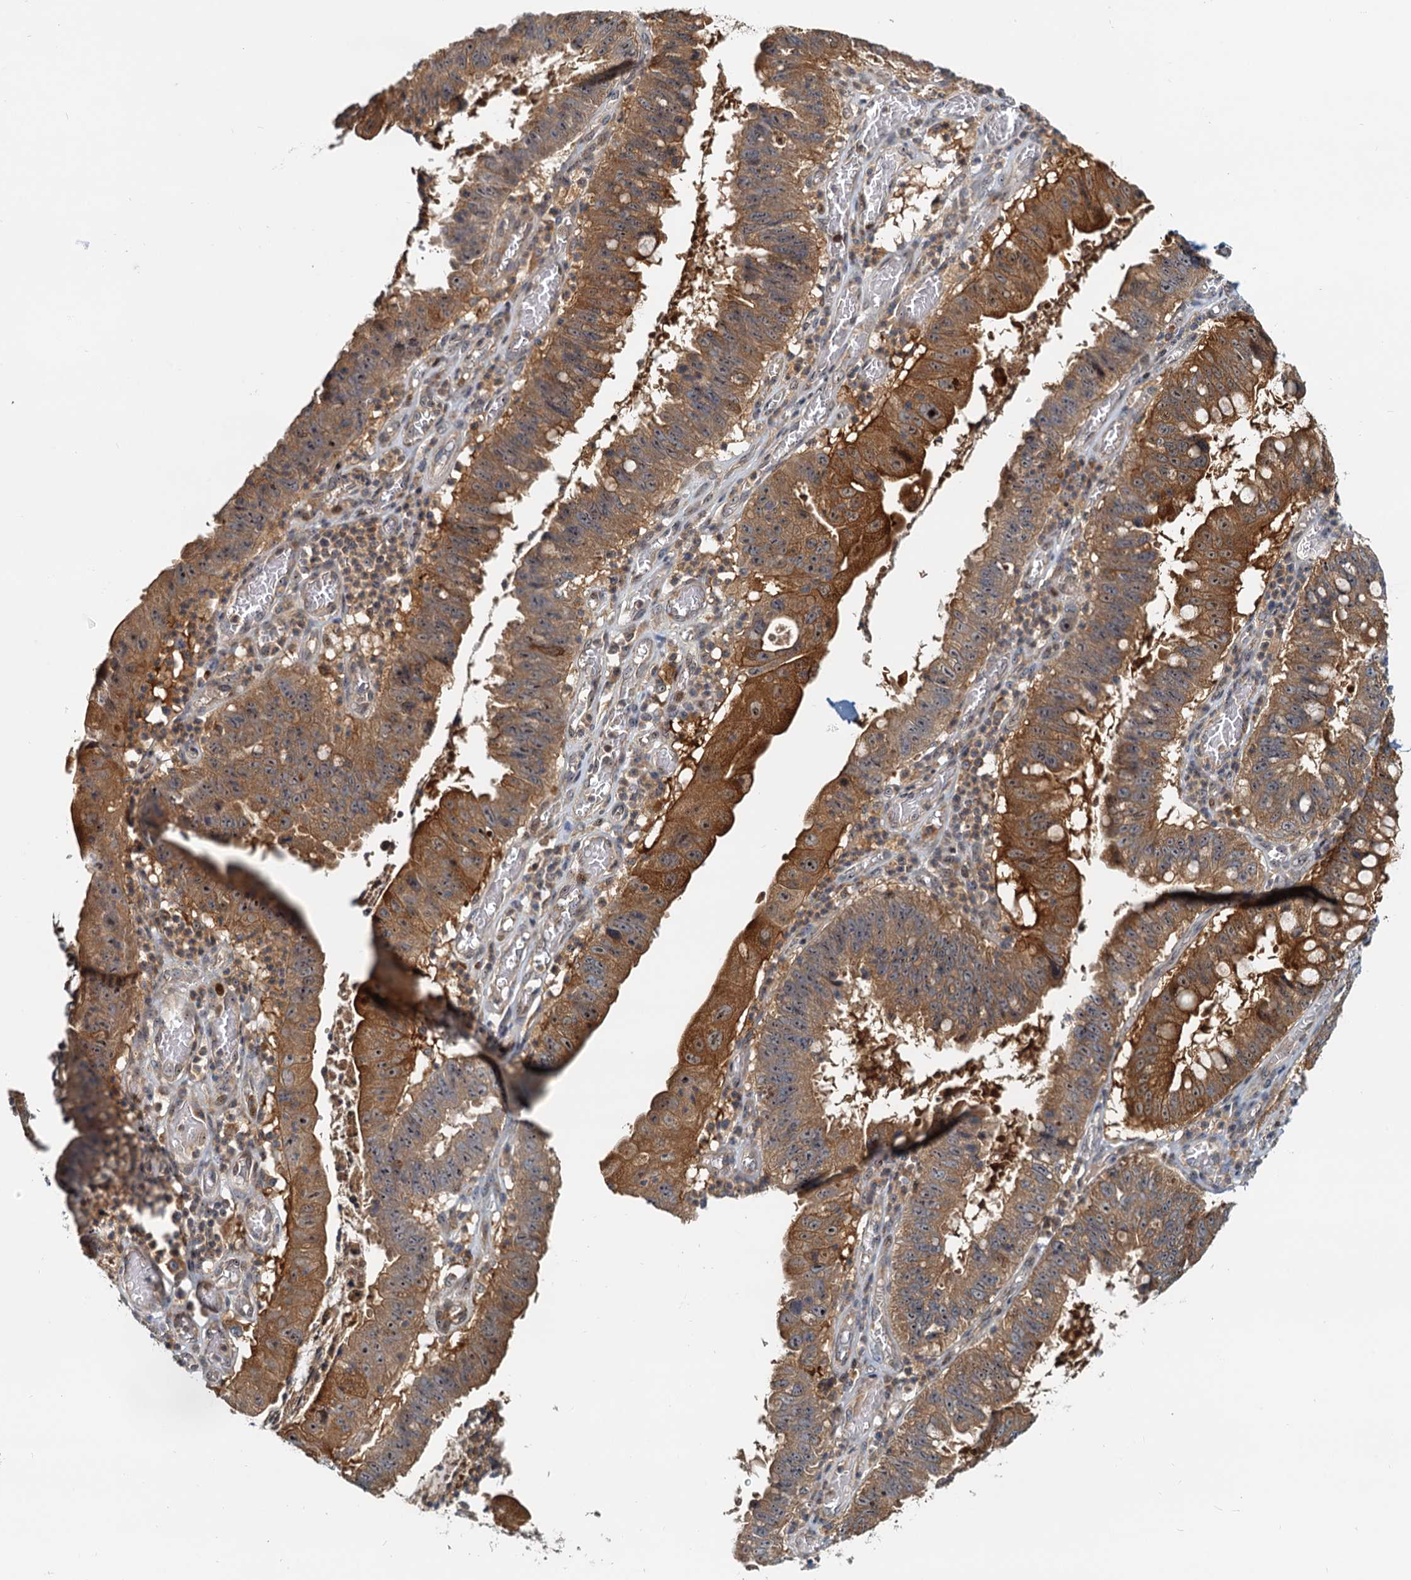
{"staining": {"intensity": "moderate", "quantity": ">75%", "location": "cytoplasmic/membranous"}, "tissue": "stomach cancer", "cell_type": "Tumor cells", "image_type": "cancer", "snomed": [{"axis": "morphology", "description": "Adenocarcinoma, NOS"}, {"axis": "topography", "description": "Stomach"}], "caption": "About >75% of tumor cells in stomach cancer (adenocarcinoma) display moderate cytoplasmic/membranous protein positivity as visualized by brown immunohistochemical staining.", "gene": "TOLLIP", "patient": {"sex": "male", "age": 59}}